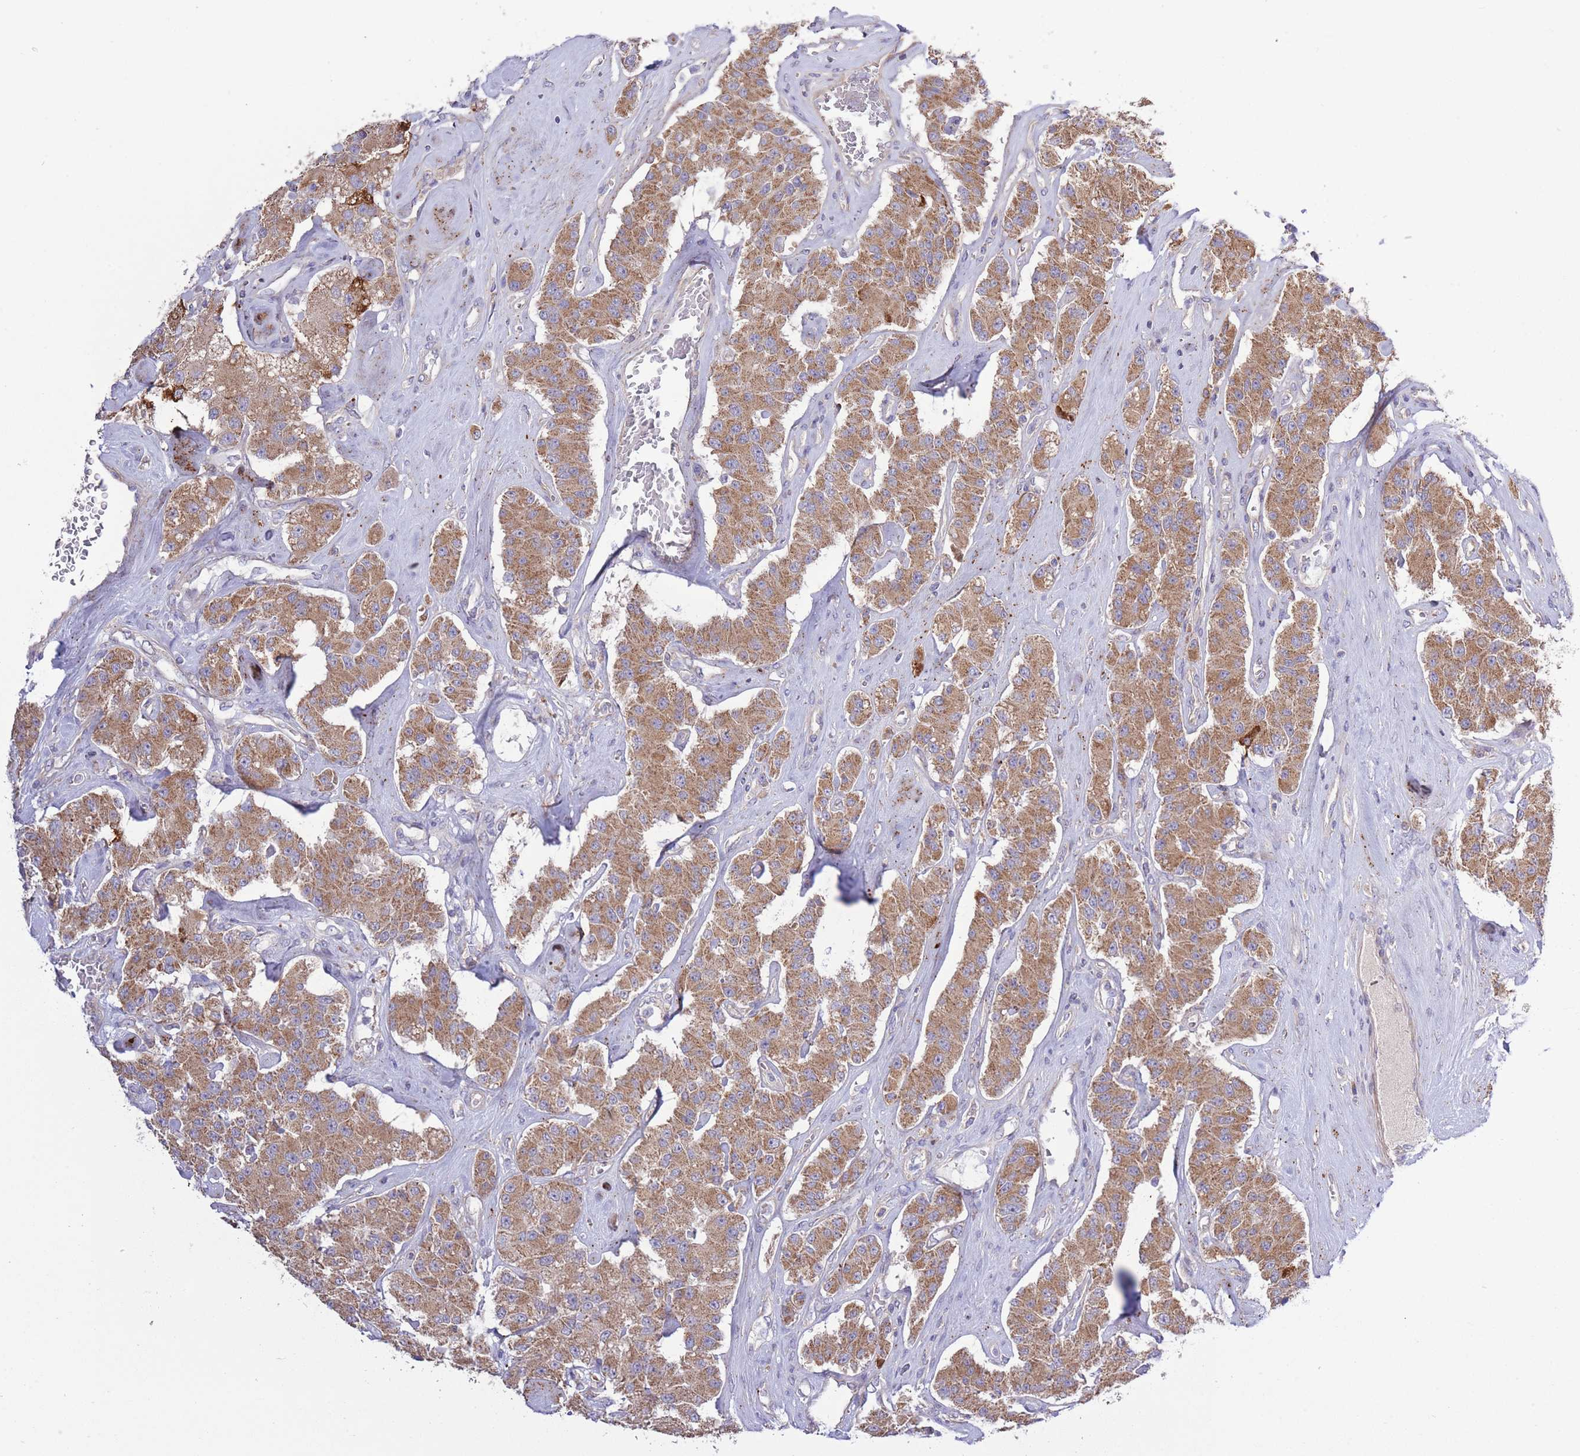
{"staining": {"intensity": "moderate", "quantity": ">75%", "location": "cytoplasmic/membranous"}, "tissue": "carcinoid", "cell_type": "Tumor cells", "image_type": "cancer", "snomed": [{"axis": "morphology", "description": "Carcinoid, malignant, NOS"}, {"axis": "topography", "description": "Pancreas"}], "caption": "Immunohistochemistry photomicrograph of neoplastic tissue: carcinoid (malignant) stained using IHC exhibits medium levels of moderate protein expression localized specifically in the cytoplasmic/membranous of tumor cells, appearing as a cytoplasmic/membranous brown color.", "gene": "ATP13A2", "patient": {"sex": "male", "age": 41}}